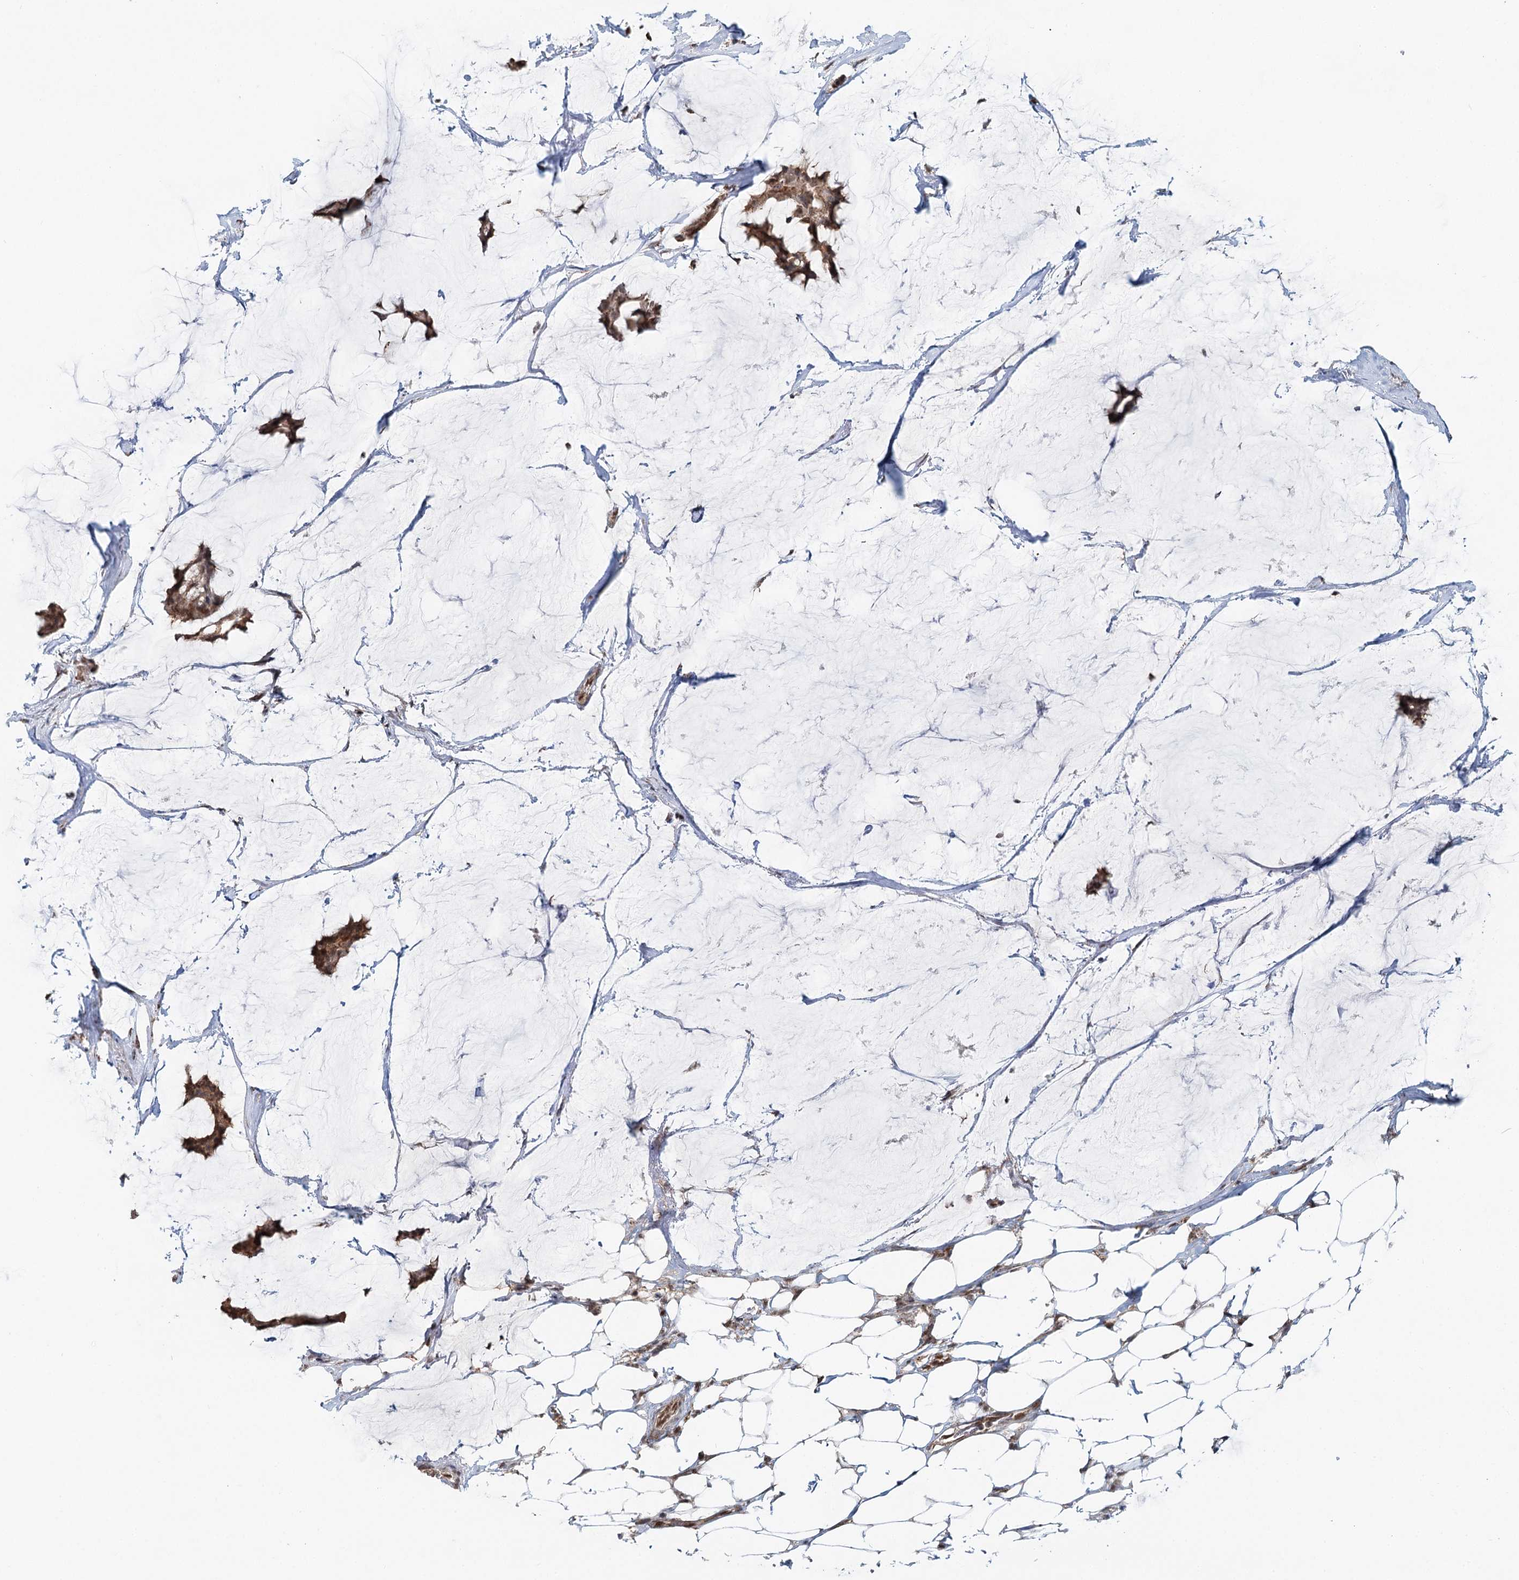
{"staining": {"intensity": "moderate", "quantity": ">75%", "location": "nuclear"}, "tissue": "breast cancer", "cell_type": "Tumor cells", "image_type": "cancer", "snomed": [{"axis": "morphology", "description": "Duct carcinoma"}, {"axis": "topography", "description": "Breast"}], "caption": "Approximately >75% of tumor cells in human invasive ductal carcinoma (breast) demonstrate moderate nuclear protein positivity as visualized by brown immunohistochemical staining.", "gene": "GPALPP1", "patient": {"sex": "female", "age": 93}}